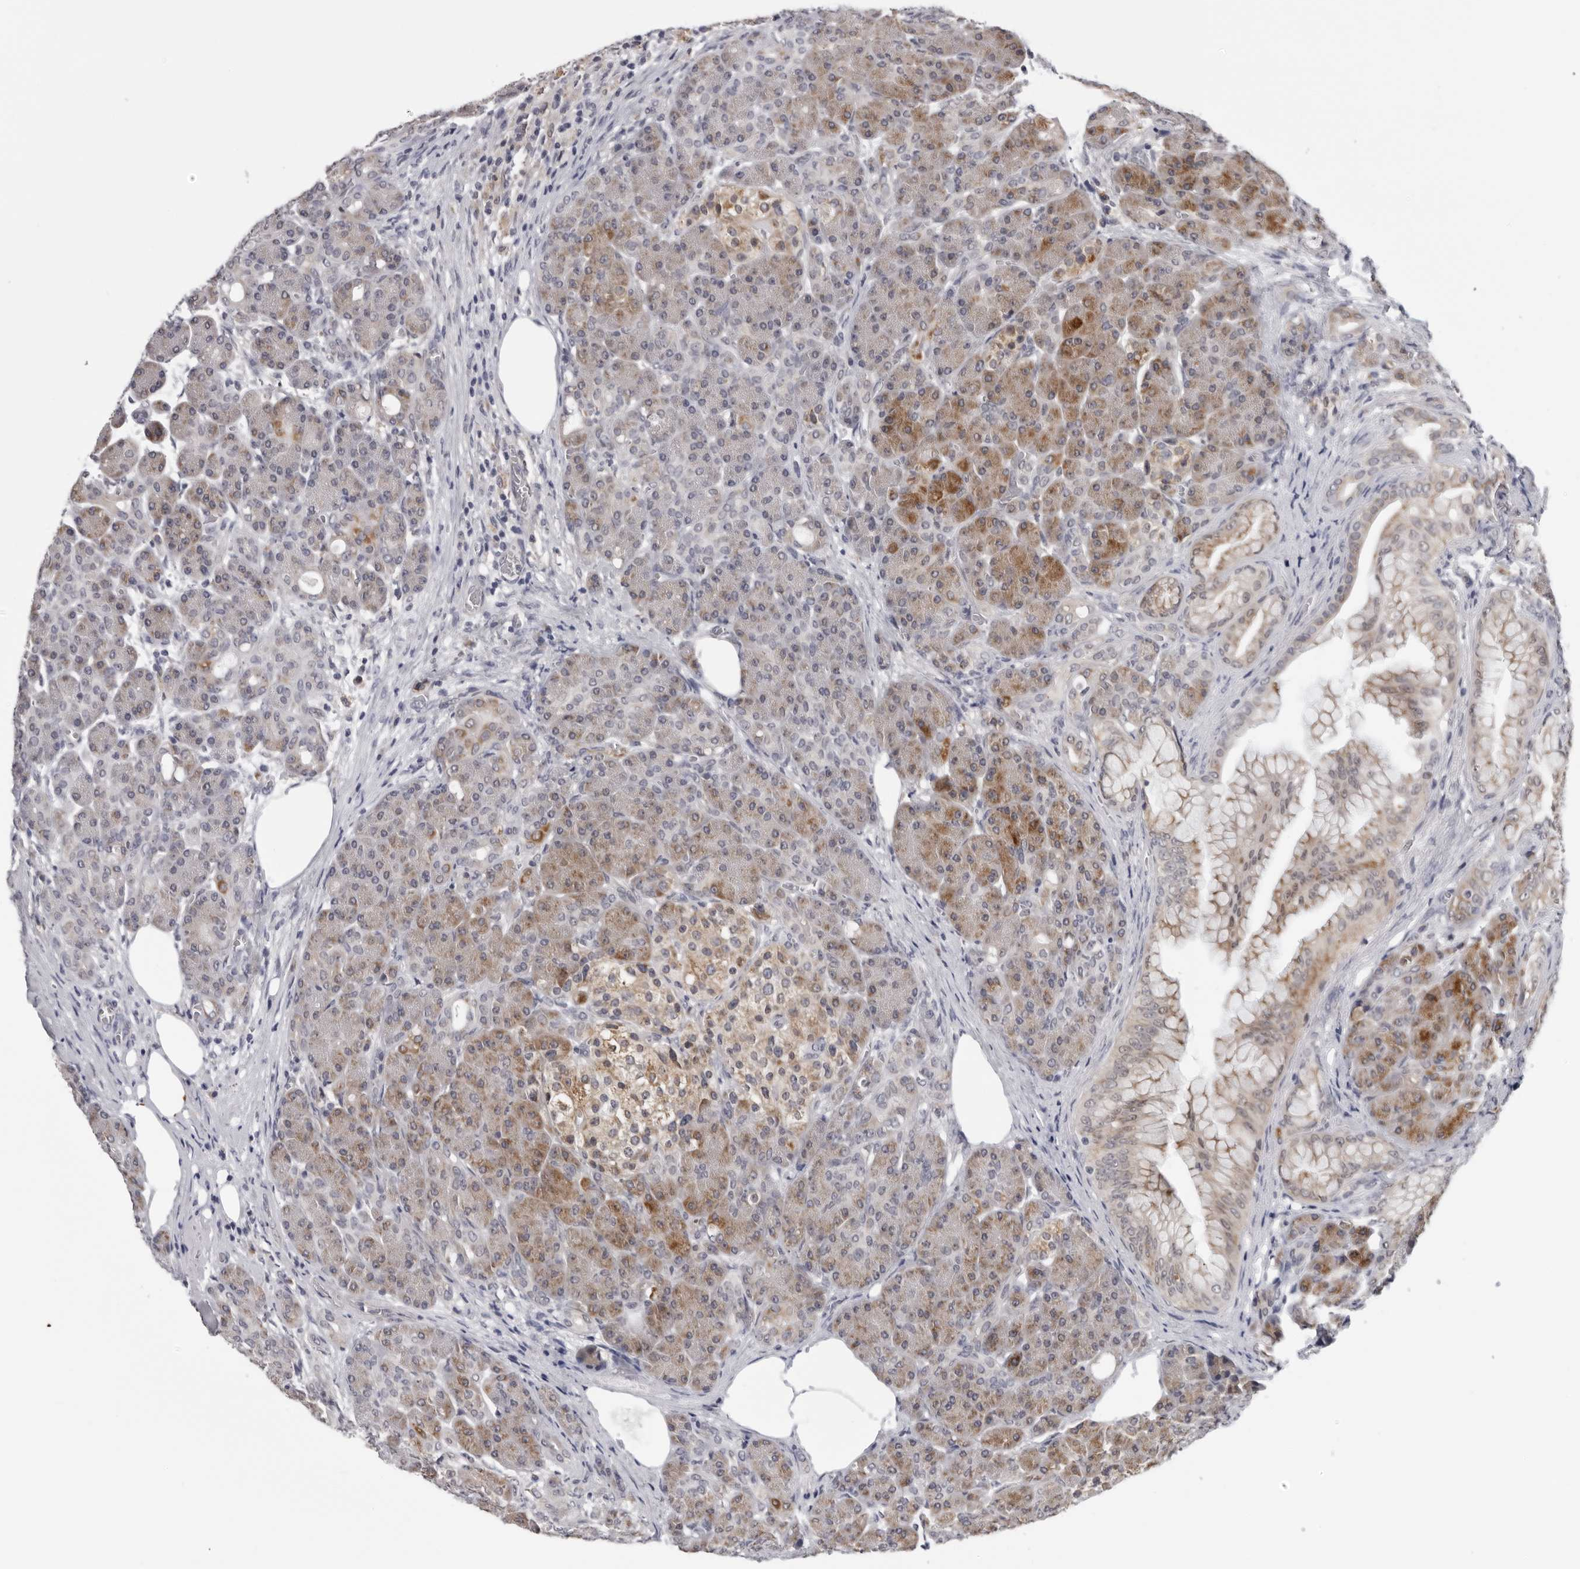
{"staining": {"intensity": "strong", "quantity": "25%-75%", "location": "cytoplasmic/membranous"}, "tissue": "pancreas", "cell_type": "Exocrine glandular cells", "image_type": "normal", "snomed": [{"axis": "morphology", "description": "Normal tissue, NOS"}, {"axis": "topography", "description": "Pancreas"}], "caption": "Human pancreas stained for a protein (brown) reveals strong cytoplasmic/membranous positive positivity in about 25%-75% of exocrine glandular cells.", "gene": "CPT2", "patient": {"sex": "male", "age": 63}}